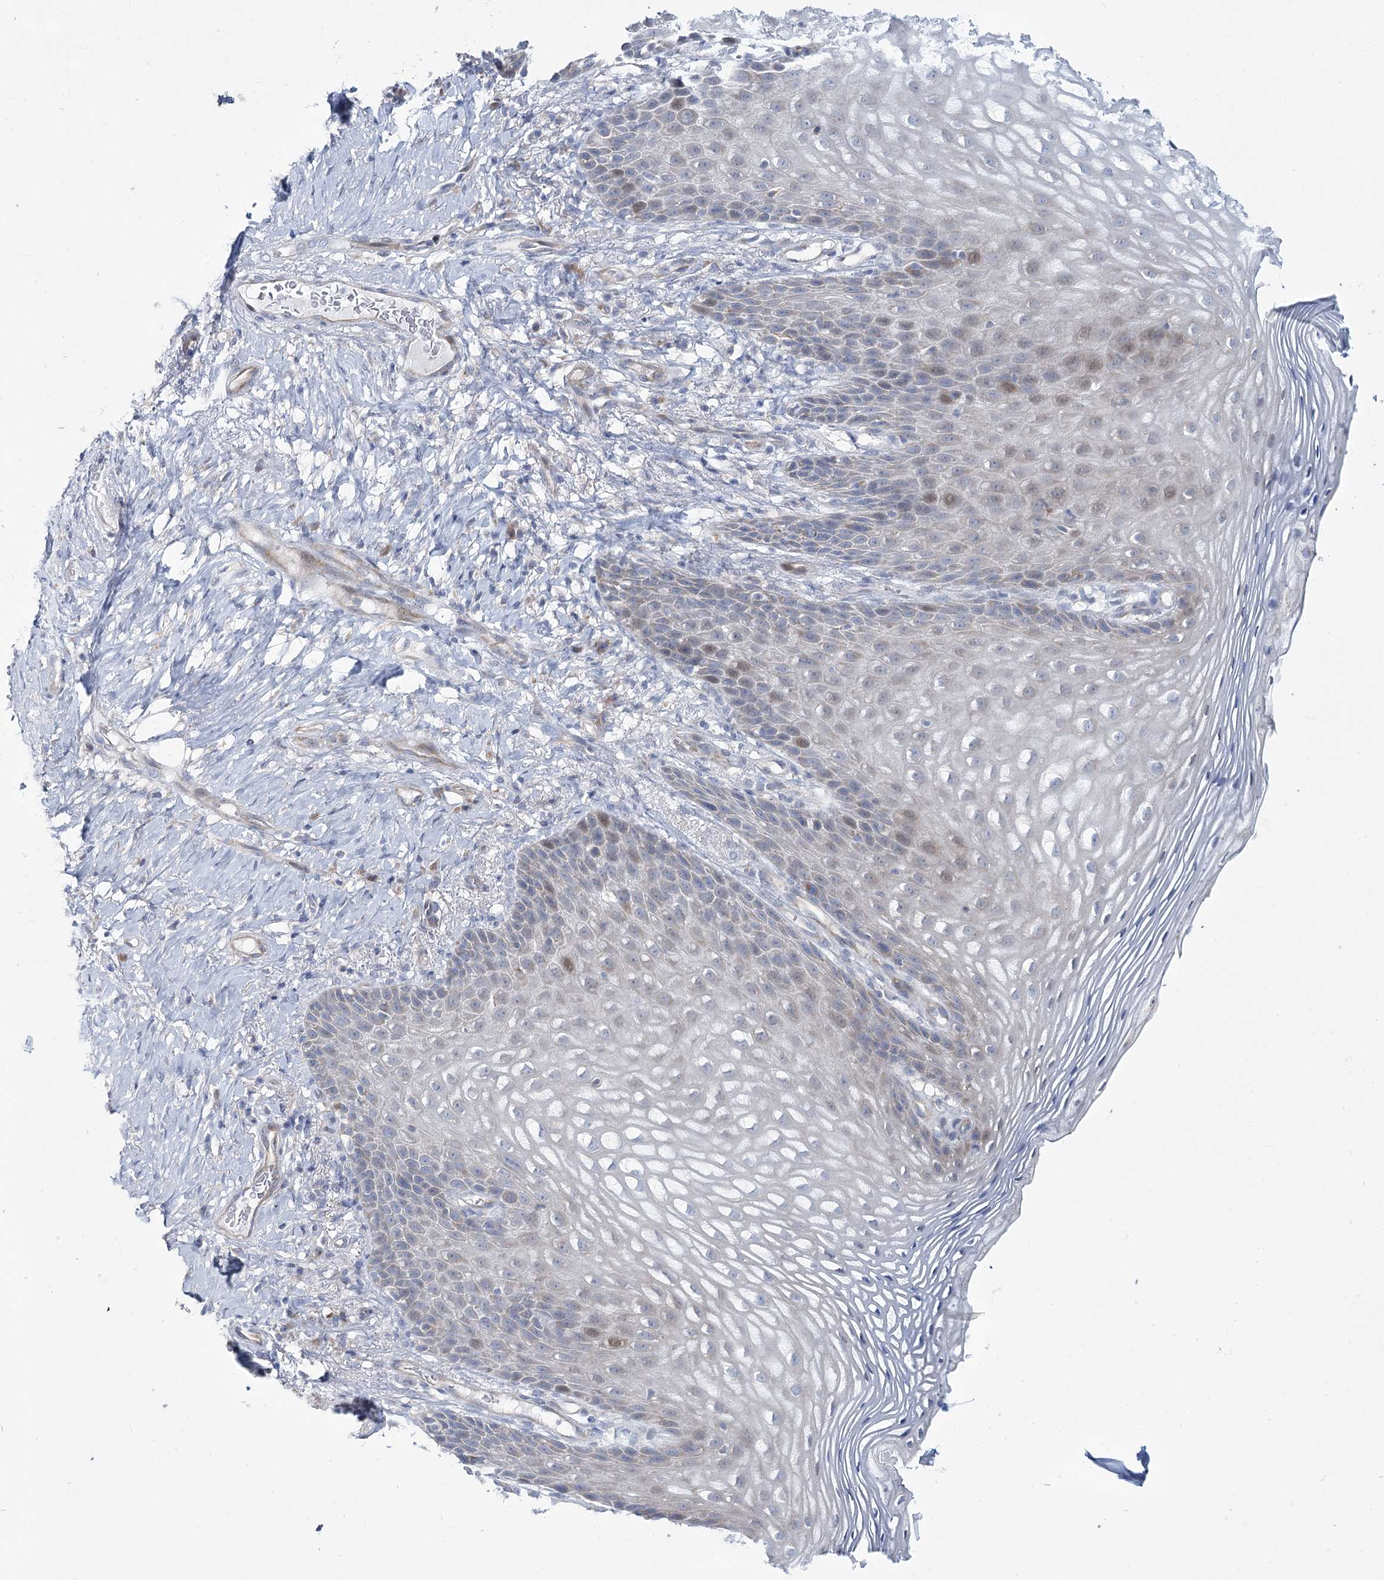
{"staining": {"intensity": "negative", "quantity": "none", "location": "none"}, "tissue": "vagina", "cell_type": "Squamous epithelial cells", "image_type": "normal", "snomed": [{"axis": "morphology", "description": "Normal tissue, NOS"}, {"axis": "topography", "description": "Vagina"}], "caption": "Immunohistochemistry of unremarkable human vagina demonstrates no expression in squamous epithelial cells. (Stains: DAB (3,3'-diaminobenzidine) IHC with hematoxylin counter stain, Microscopy: brightfield microscopy at high magnification).", "gene": "CPLANE1", "patient": {"sex": "female", "age": 60}}